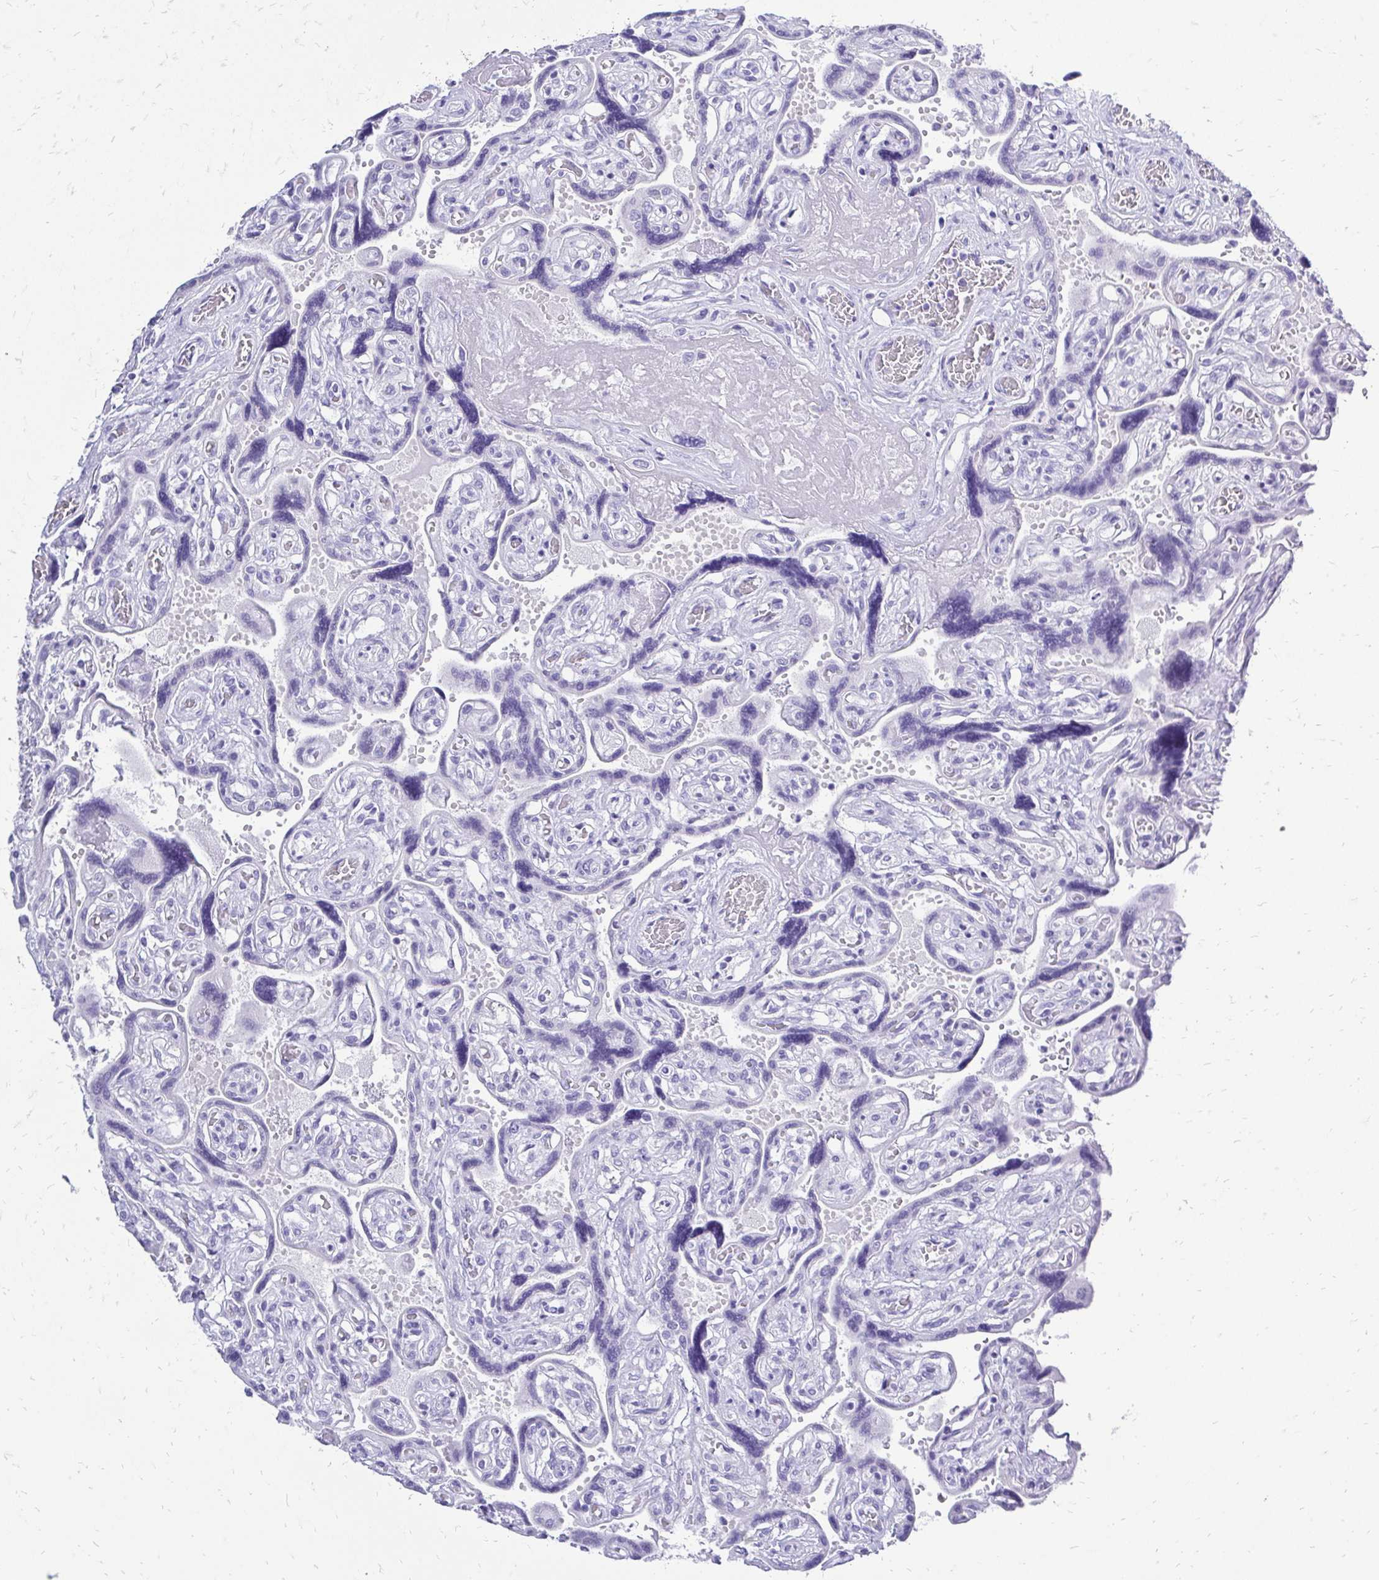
{"staining": {"intensity": "negative", "quantity": "none", "location": "none"}, "tissue": "placenta", "cell_type": "Decidual cells", "image_type": "normal", "snomed": [{"axis": "morphology", "description": "Normal tissue, NOS"}, {"axis": "topography", "description": "Placenta"}], "caption": "IHC micrograph of benign human placenta stained for a protein (brown), which displays no expression in decidual cells.", "gene": "SLC32A1", "patient": {"sex": "female", "age": 32}}